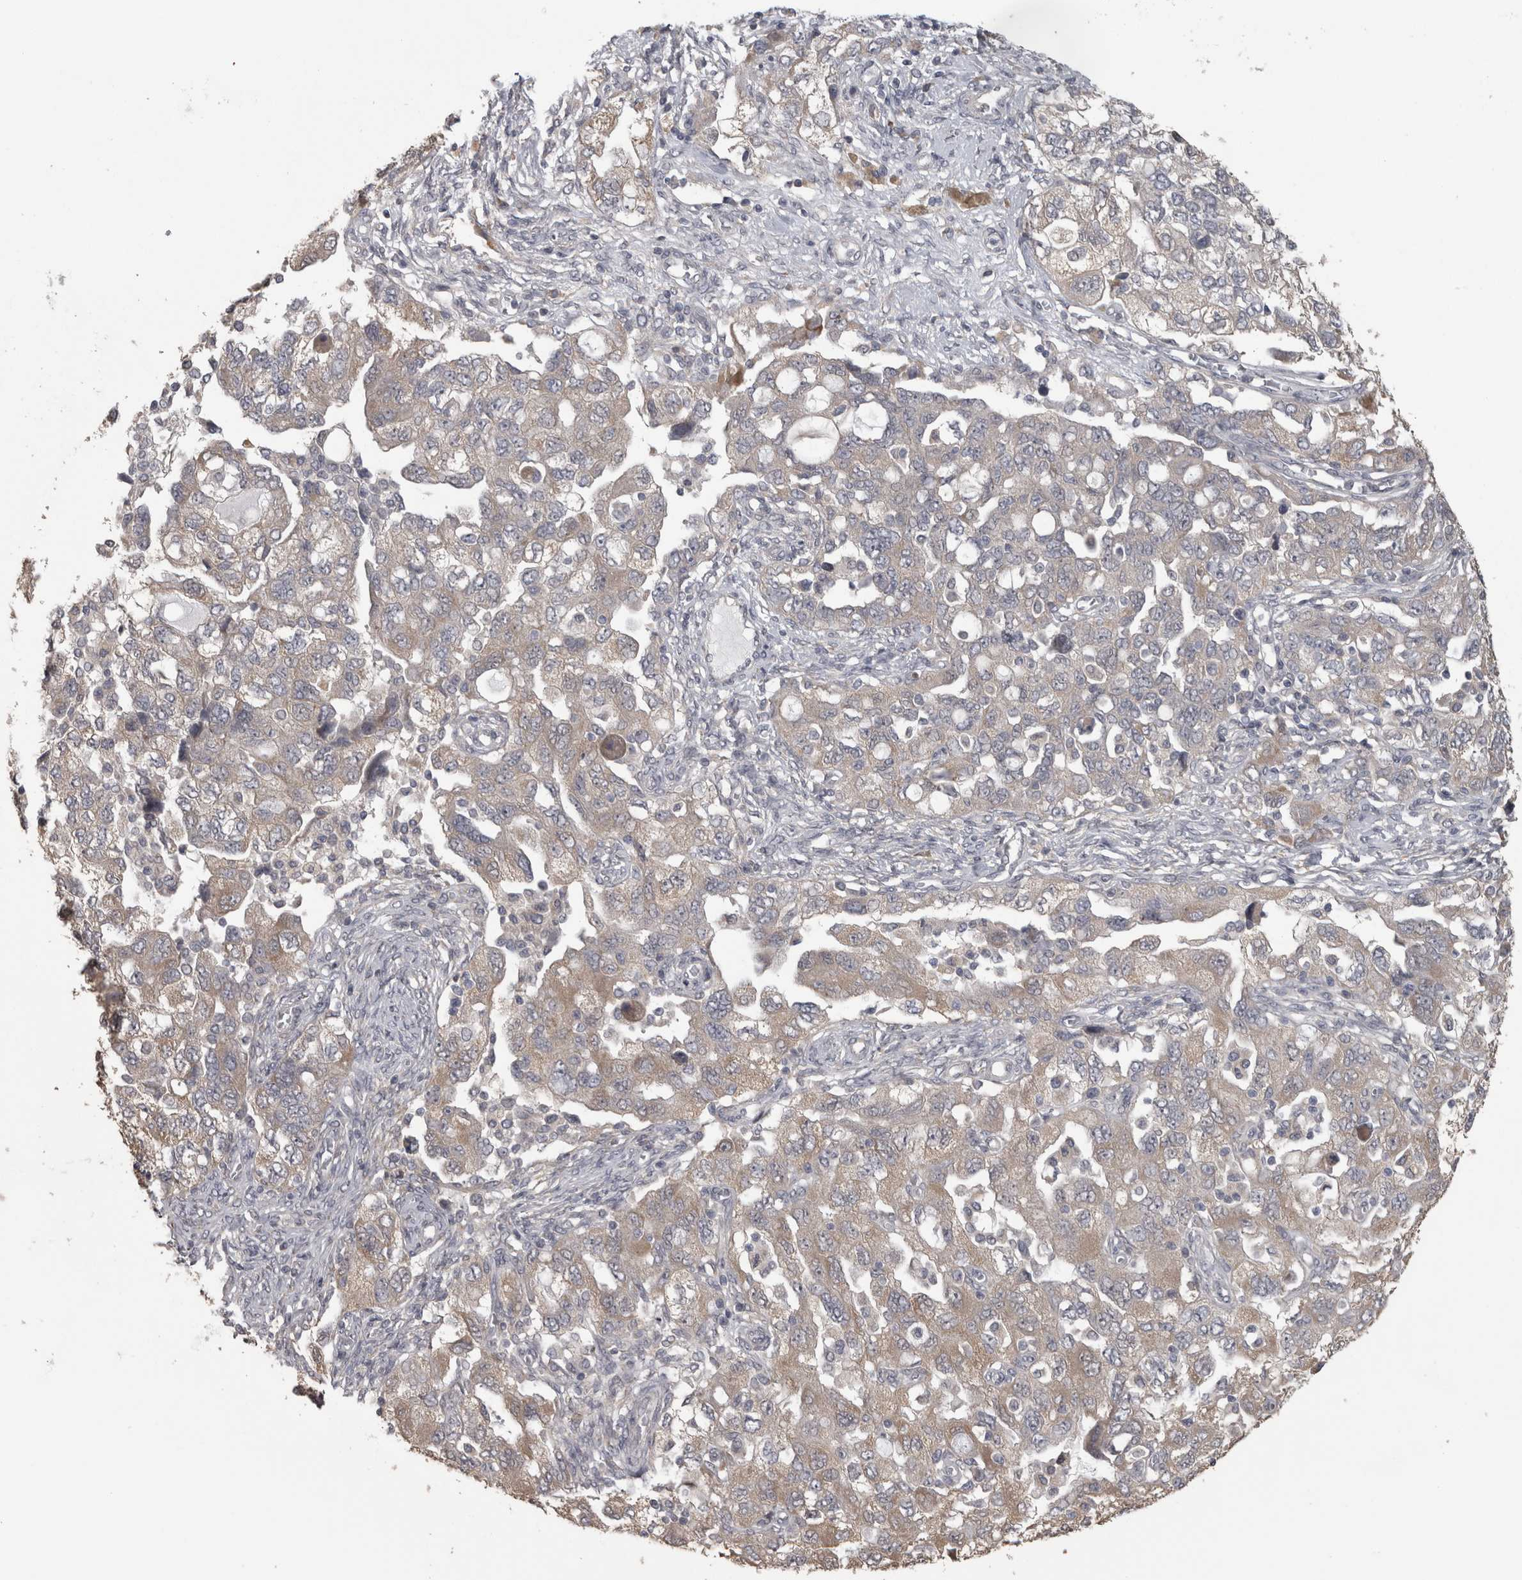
{"staining": {"intensity": "weak", "quantity": "25%-75%", "location": "cytoplasmic/membranous"}, "tissue": "ovarian cancer", "cell_type": "Tumor cells", "image_type": "cancer", "snomed": [{"axis": "morphology", "description": "Carcinoma, NOS"}, {"axis": "morphology", "description": "Cystadenocarcinoma, serous, NOS"}, {"axis": "topography", "description": "Ovary"}], "caption": "An immunohistochemistry (IHC) histopathology image of neoplastic tissue is shown. Protein staining in brown labels weak cytoplasmic/membranous positivity in ovarian serous cystadenocarcinoma within tumor cells.", "gene": "RAB29", "patient": {"sex": "female", "age": 69}}